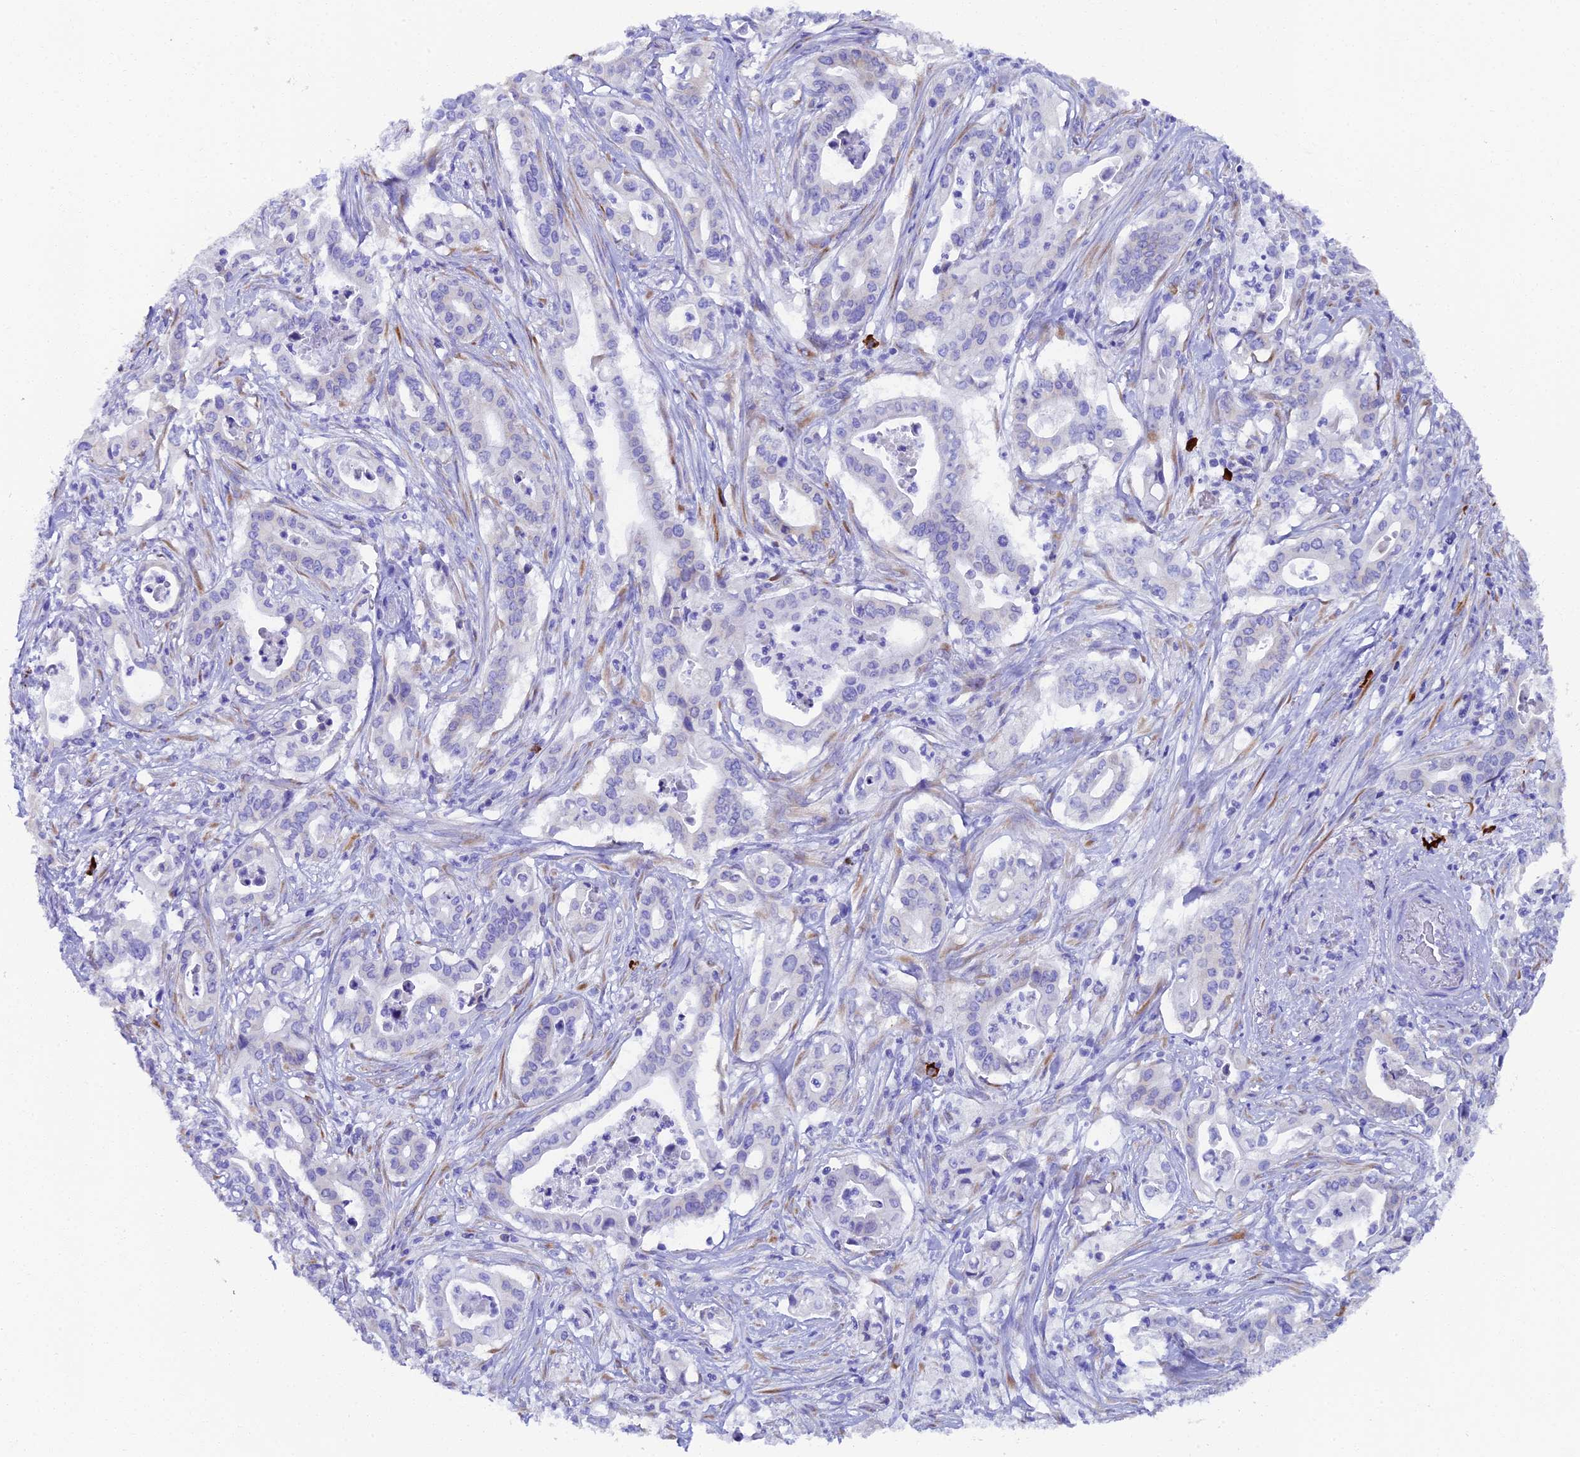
{"staining": {"intensity": "negative", "quantity": "none", "location": "none"}, "tissue": "pancreatic cancer", "cell_type": "Tumor cells", "image_type": "cancer", "snomed": [{"axis": "morphology", "description": "Adenocarcinoma, NOS"}, {"axis": "topography", "description": "Pancreas"}], "caption": "A photomicrograph of human adenocarcinoma (pancreatic) is negative for staining in tumor cells.", "gene": "FKBP11", "patient": {"sex": "female", "age": 77}}